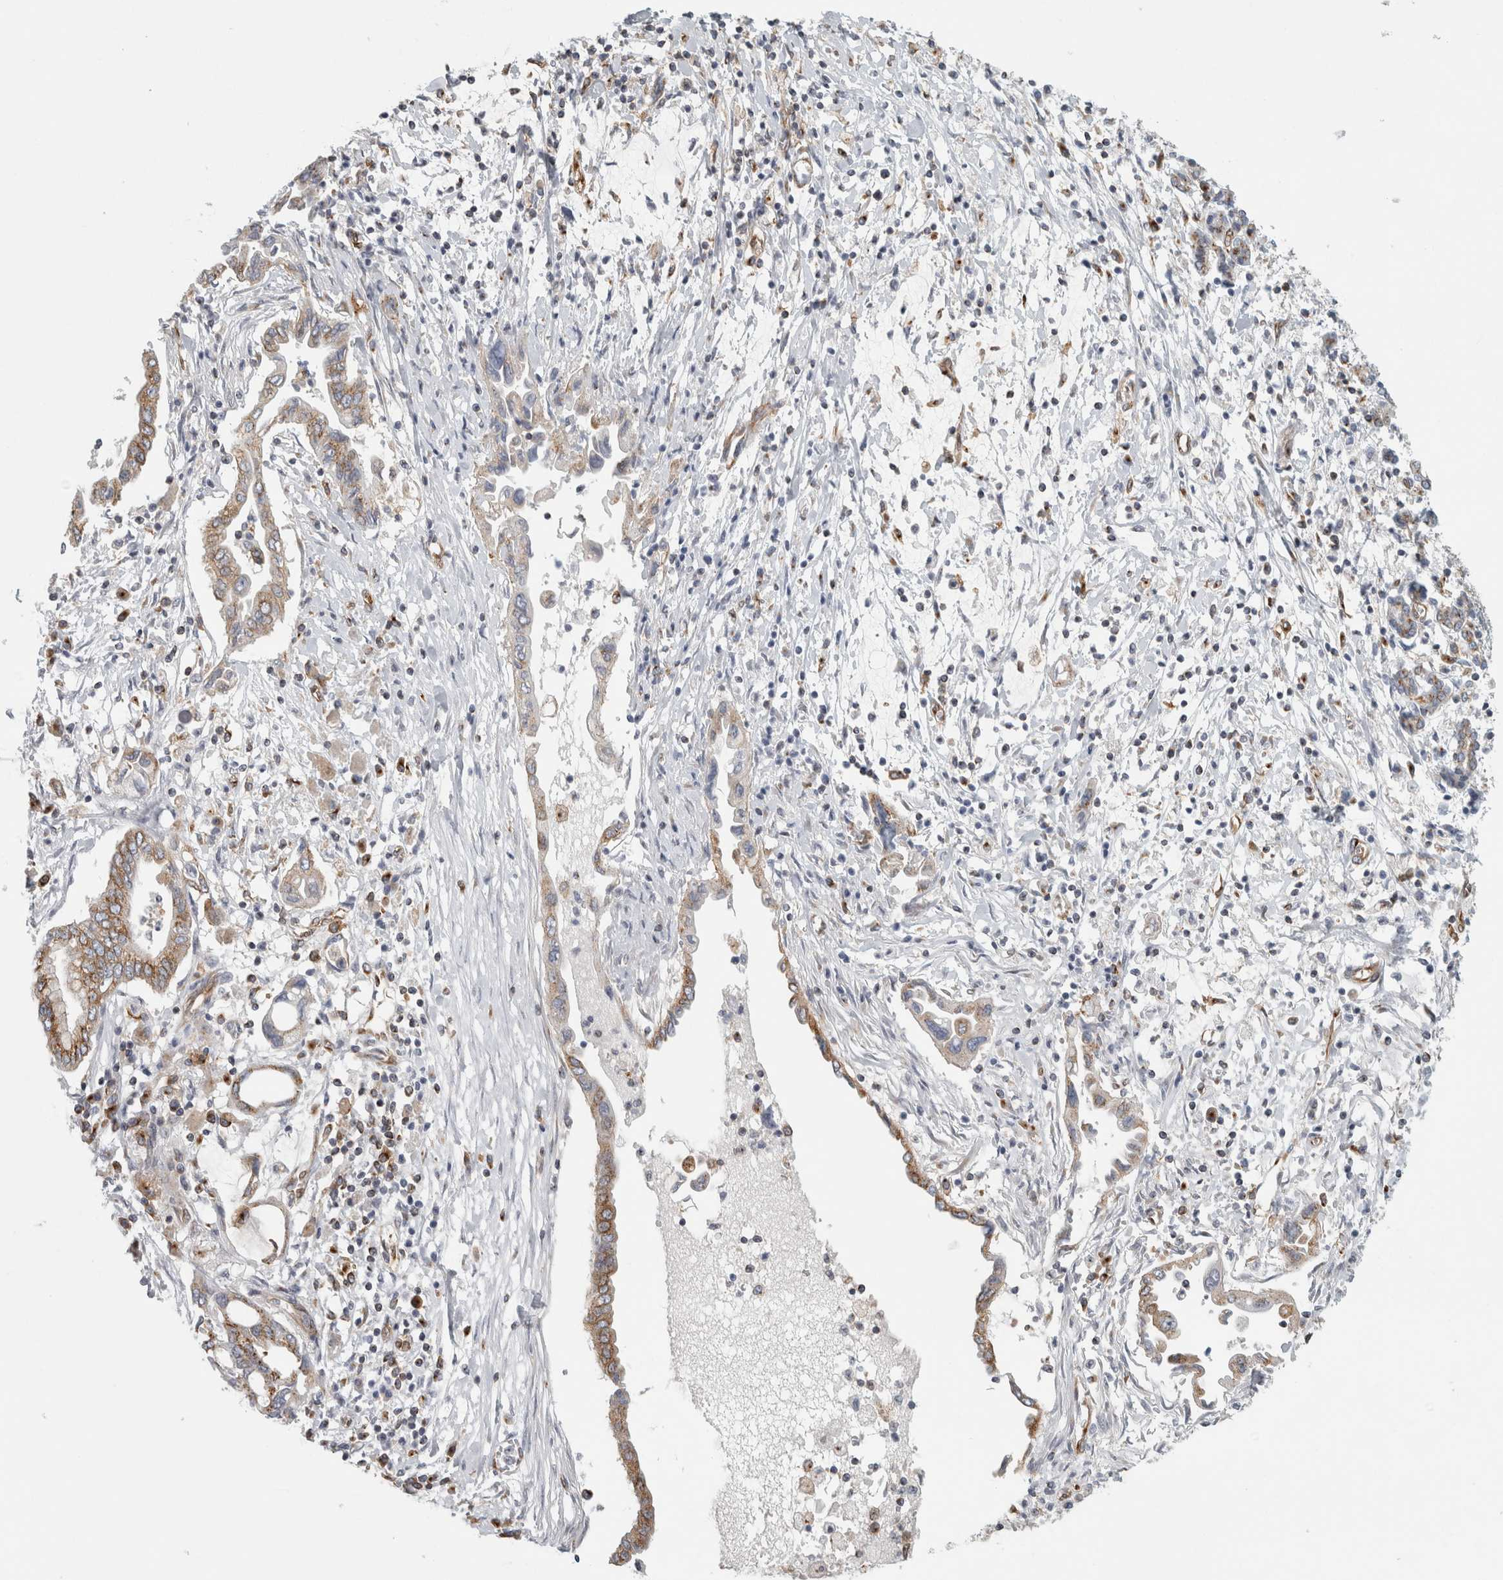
{"staining": {"intensity": "moderate", "quantity": "25%-75%", "location": "cytoplasmic/membranous"}, "tissue": "pancreatic cancer", "cell_type": "Tumor cells", "image_type": "cancer", "snomed": [{"axis": "morphology", "description": "Adenocarcinoma, NOS"}, {"axis": "topography", "description": "Pancreas"}], "caption": "This micrograph reveals immunohistochemistry staining of pancreatic adenocarcinoma, with medium moderate cytoplasmic/membranous positivity in approximately 25%-75% of tumor cells.", "gene": "PEX6", "patient": {"sex": "female", "age": 57}}